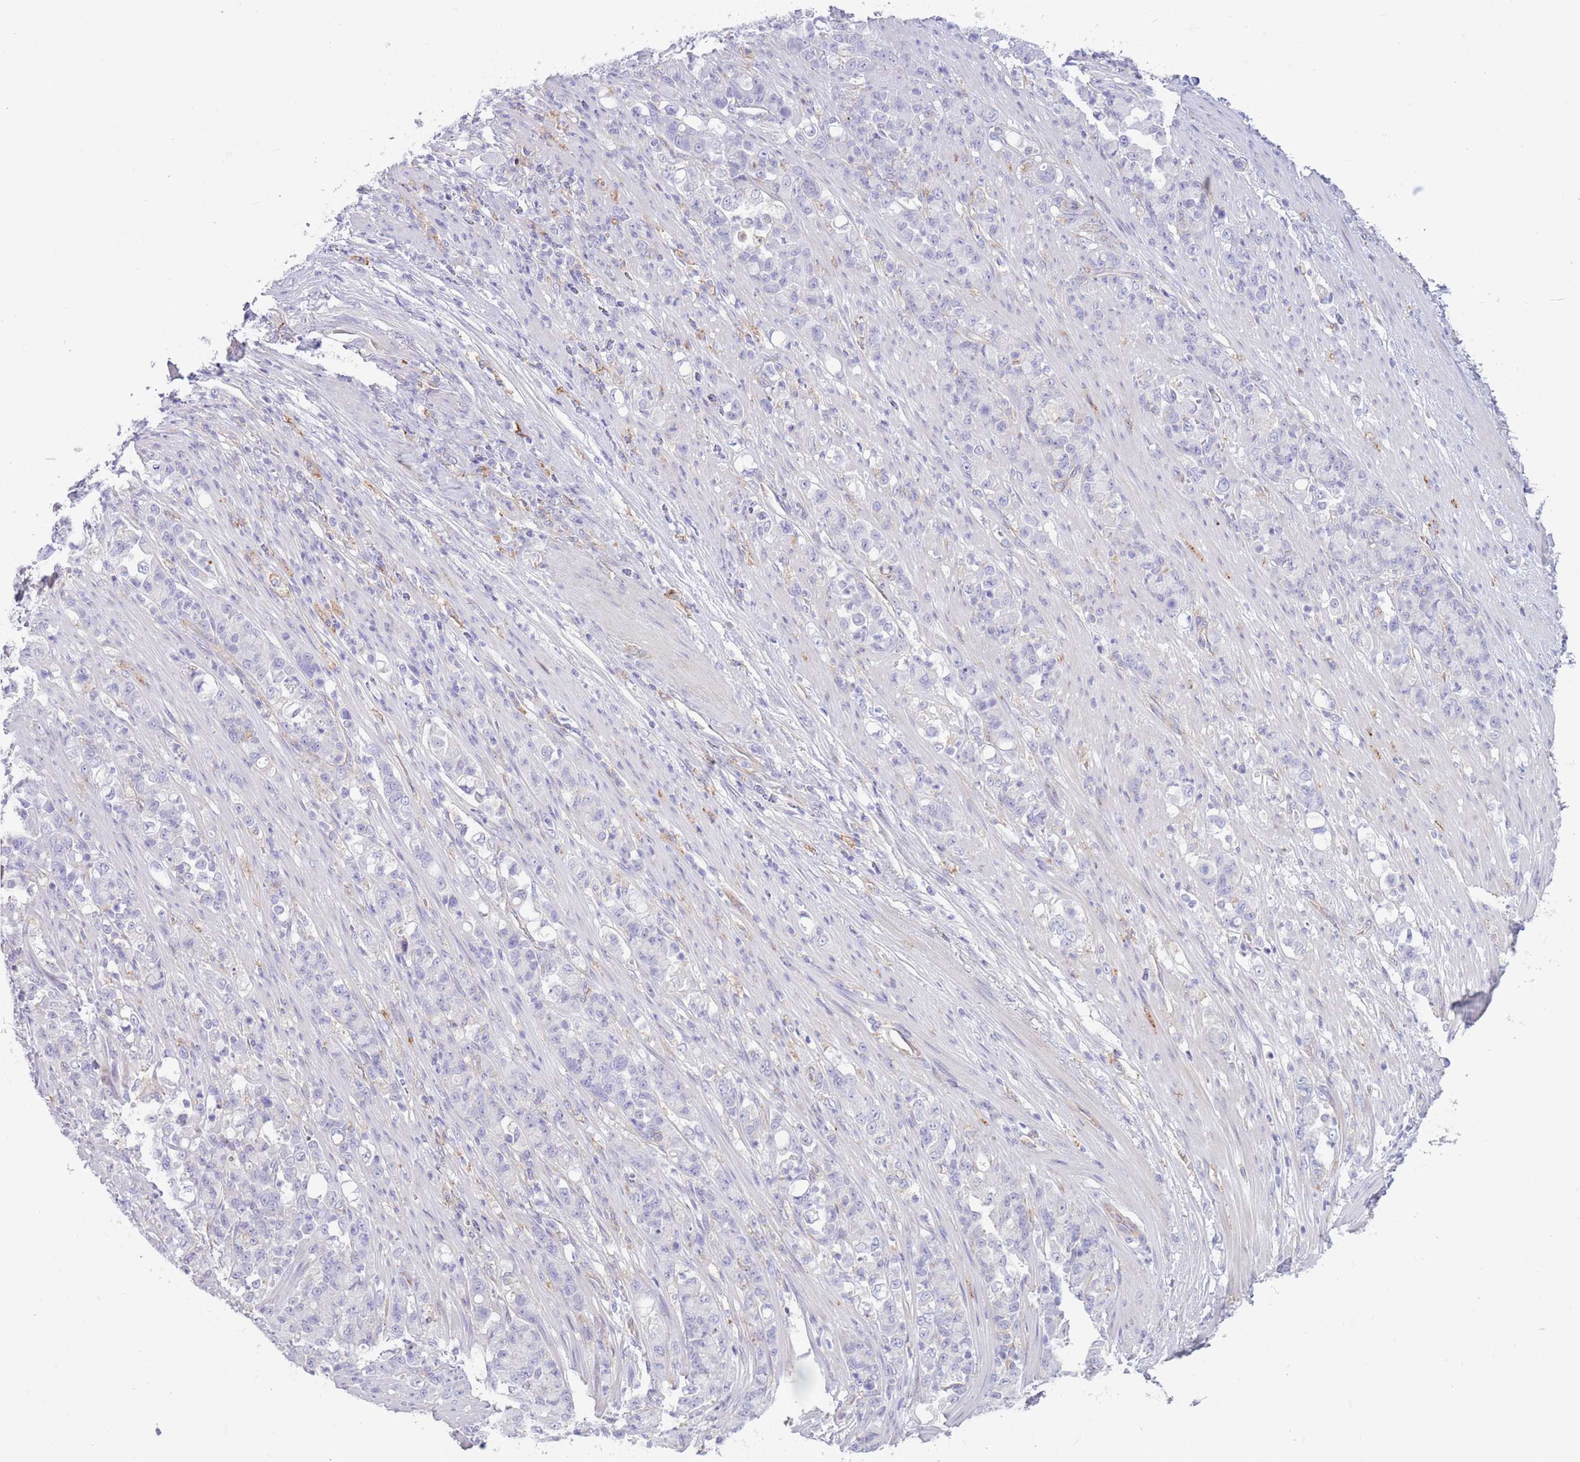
{"staining": {"intensity": "negative", "quantity": "none", "location": "none"}, "tissue": "stomach cancer", "cell_type": "Tumor cells", "image_type": "cancer", "snomed": [{"axis": "morphology", "description": "Normal tissue, NOS"}, {"axis": "morphology", "description": "Adenocarcinoma, NOS"}, {"axis": "topography", "description": "Stomach"}], "caption": "Immunohistochemistry (IHC) photomicrograph of stomach cancer stained for a protein (brown), which shows no expression in tumor cells.", "gene": "SNX6", "patient": {"sex": "female", "age": 79}}